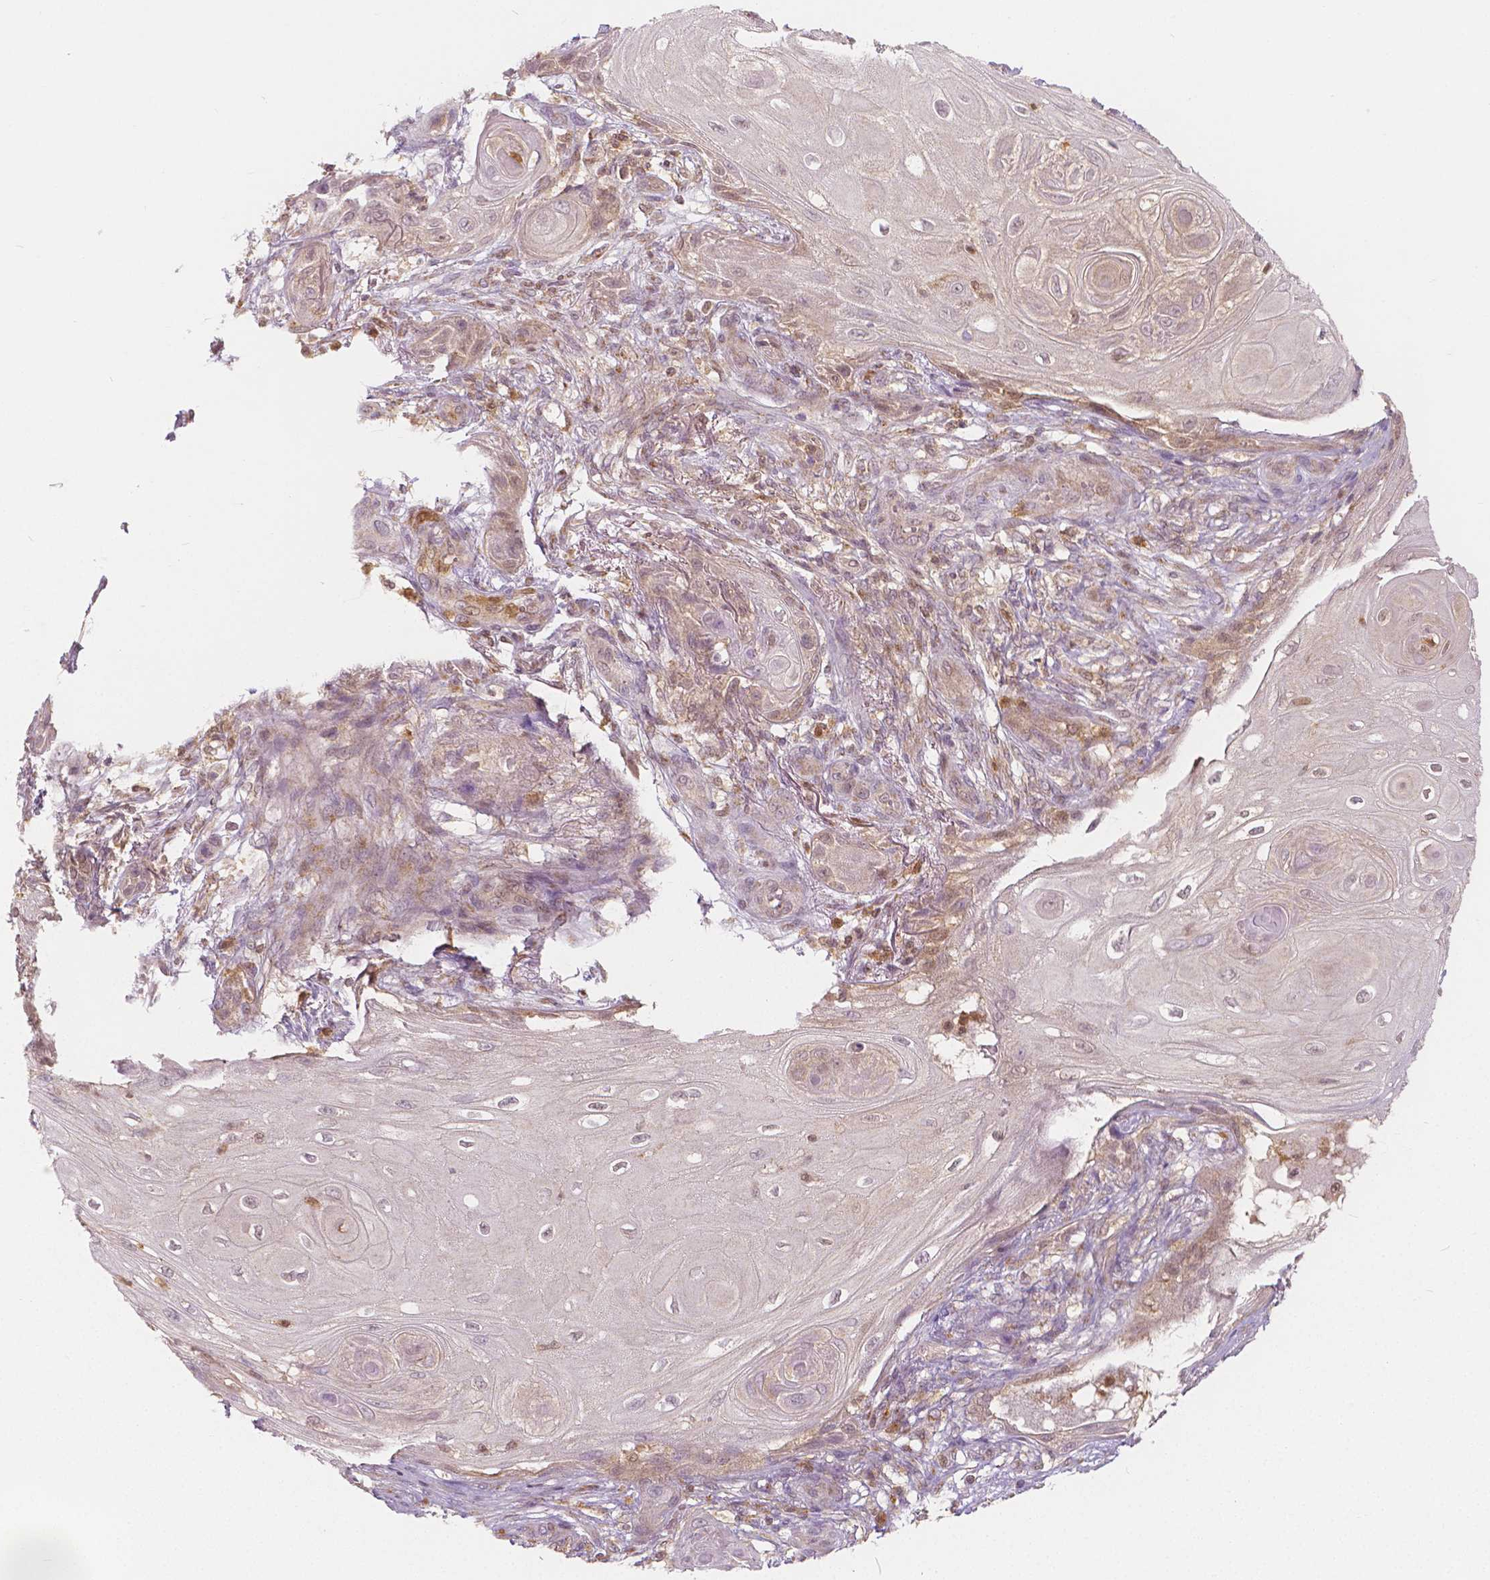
{"staining": {"intensity": "negative", "quantity": "none", "location": "none"}, "tissue": "skin cancer", "cell_type": "Tumor cells", "image_type": "cancer", "snomed": [{"axis": "morphology", "description": "Squamous cell carcinoma, NOS"}, {"axis": "topography", "description": "Skin"}], "caption": "A high-resolution micrograph shows immunohistochemistry (IHC) staining of skin squamous cell carcinoma, which shows no significant positivity in tumor cells.", "gene": "NAPRT", "patient": {"sex": "male", "age": 62}}